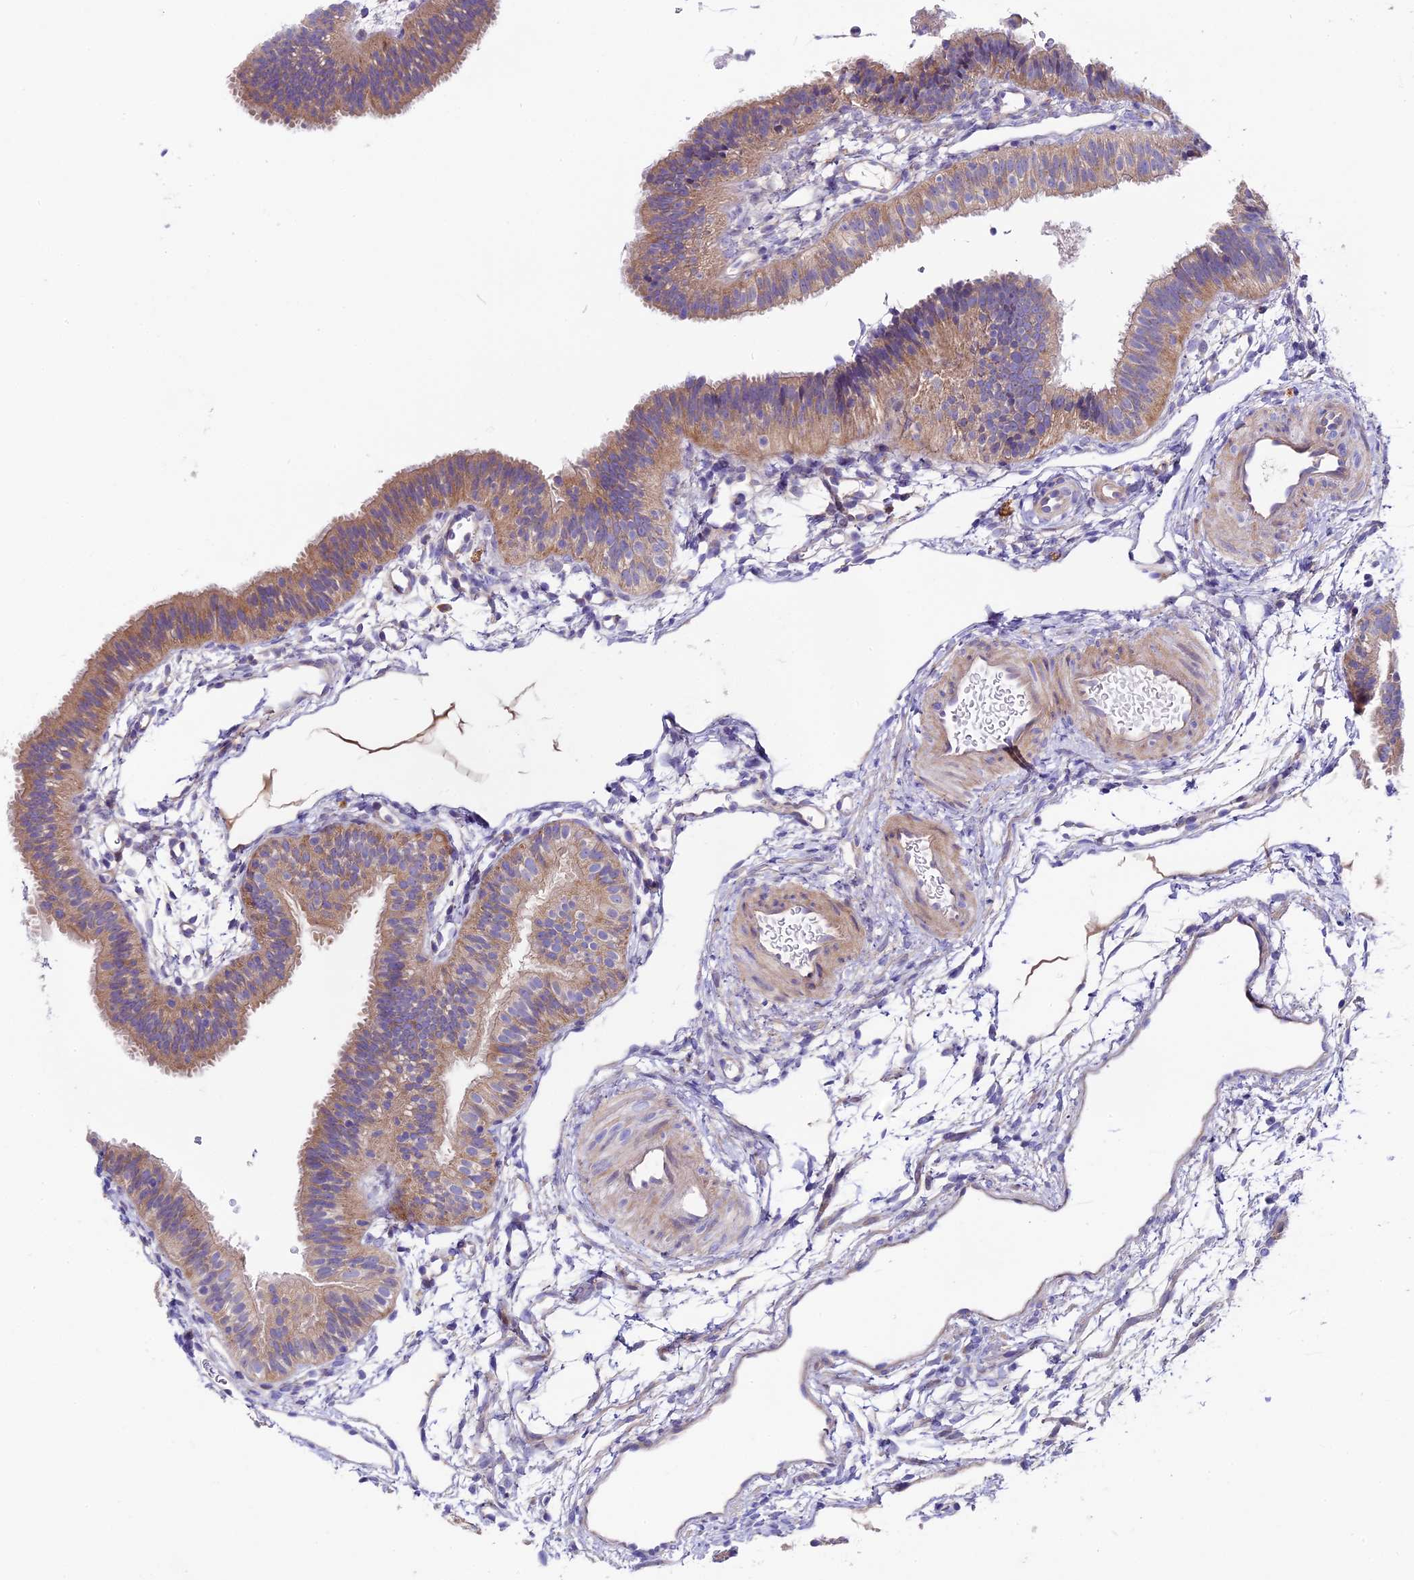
{"staining": {"intensity": "moderate", "quantity": "25%-75%", "location": "cytoplasmic/membranous"}, "tissue": "fallopian tube", "cell_type": "Glandular cells", "image_type": "normal", "snomed": [{"axis": "morphology", "description": "Normal tissue, NOS"}, {"axis": "topography", "description": "Fallopian tube"}], "caption": "Protein staining displays moderate cytoplasmic/membranous positivity in about 25%-75% of glandular cells in normal fallopian tube. (DAB (3,3'-diaminobenzidine) IHC, brown staining for protein, blue staining for nuclei).", "gene": "PIGU", "patient": {"sex": "female", "age": 35}}